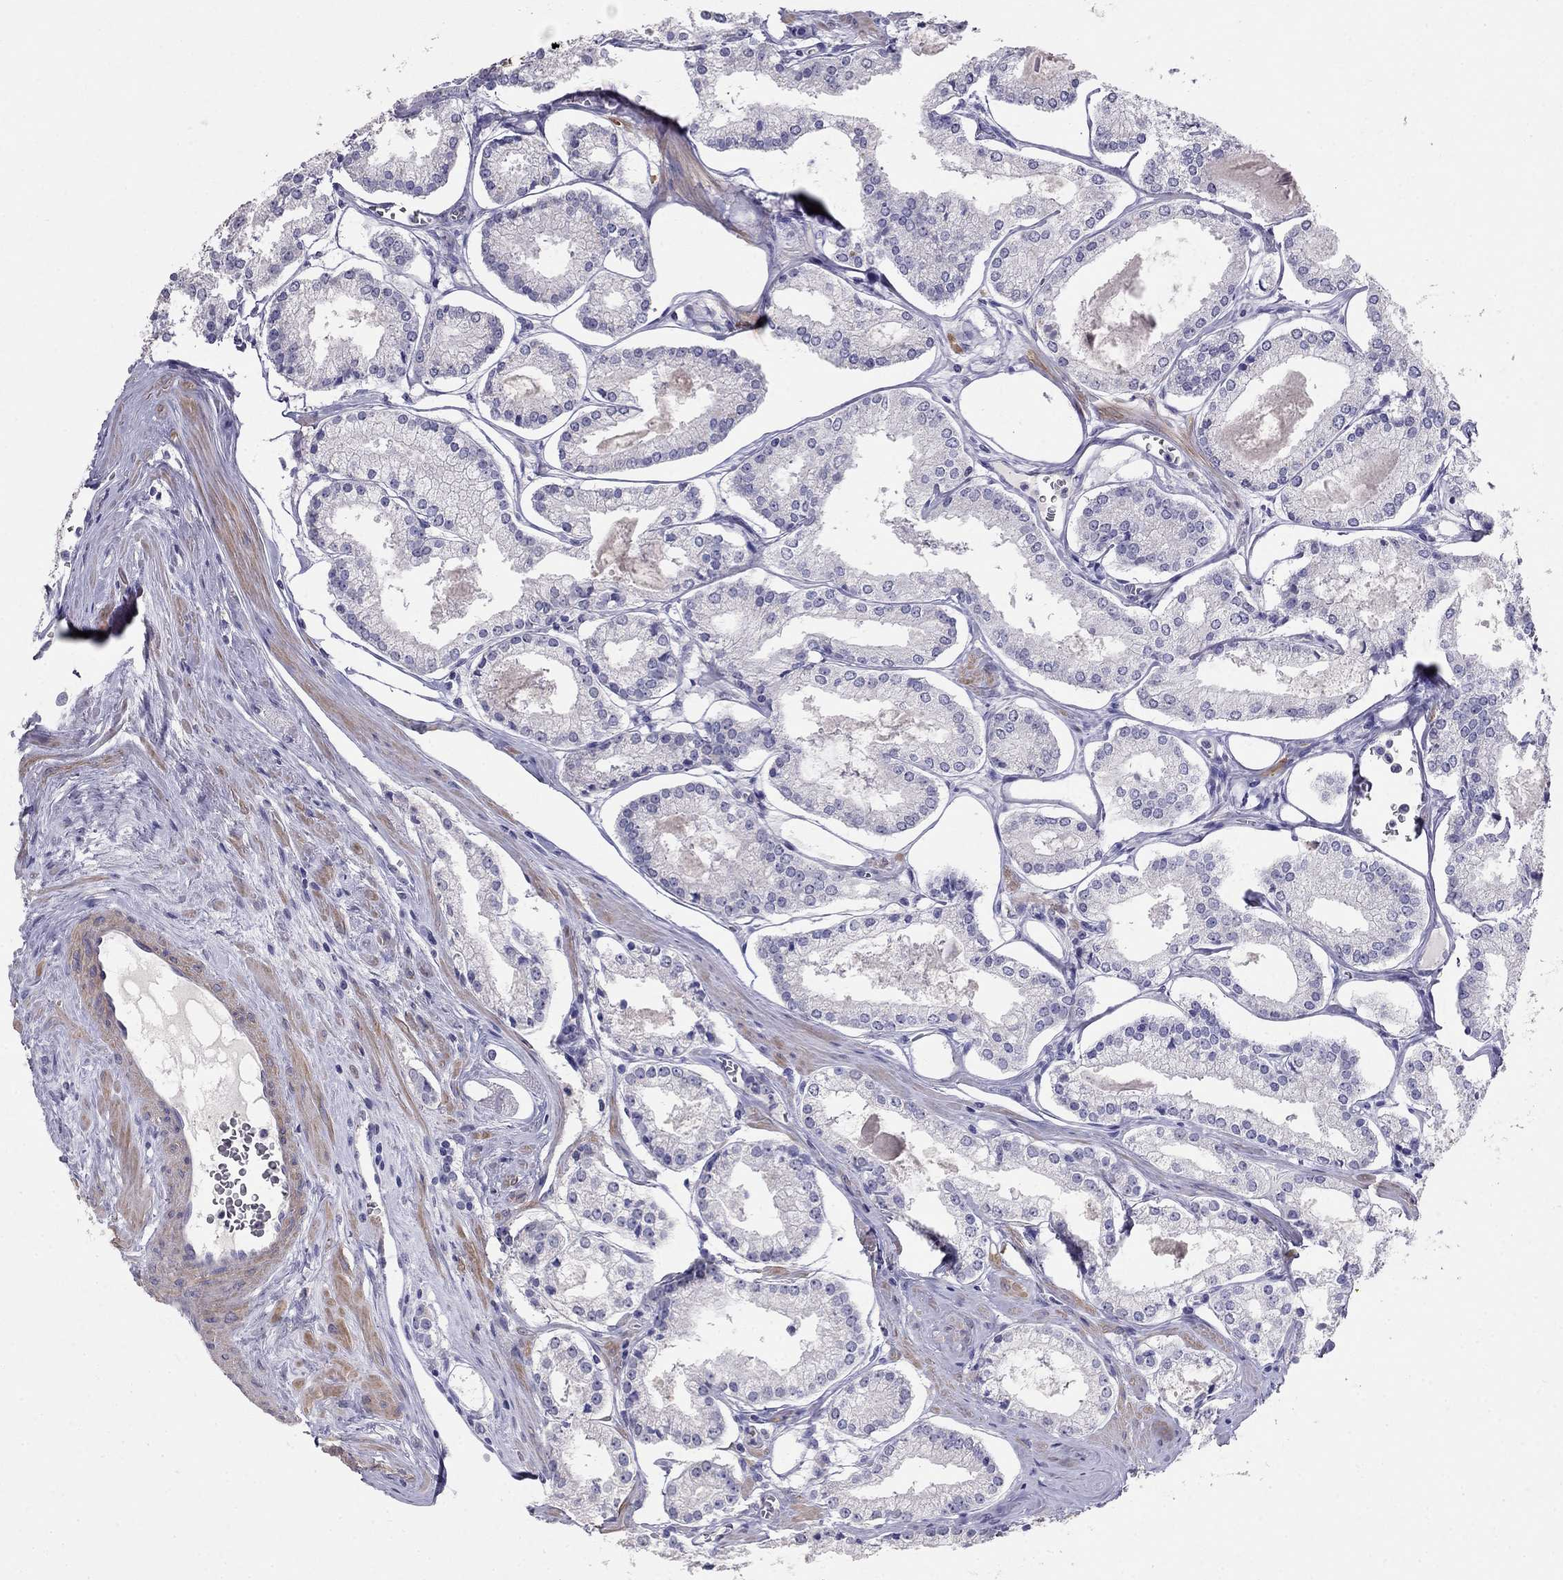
{"staining": {"intensity": "negative", "quantity": "none", "location": "none"}, "tissue": "prostate cancer", "cell_type": "Tumor cells", "image_type": "cancer", "snomed": [{"axis": "morphology", "description": "Adenocarcinoma, NOS"}, {"axis": "topography", "description": "Prostate"}], "caption": "An immunohistochemistry micrograph of adenocarcinoma (prostate) is shown. There is no staining in tumor cells of adenocarcinoma (prostate). Brightfield microscopy of immunohistochemistry (IHC) stained with DAB (brown) and hematoxylin (blue), captured at high magnification.", "gene": "LY6H", "patient": {"sex": "male", "age": 72}}